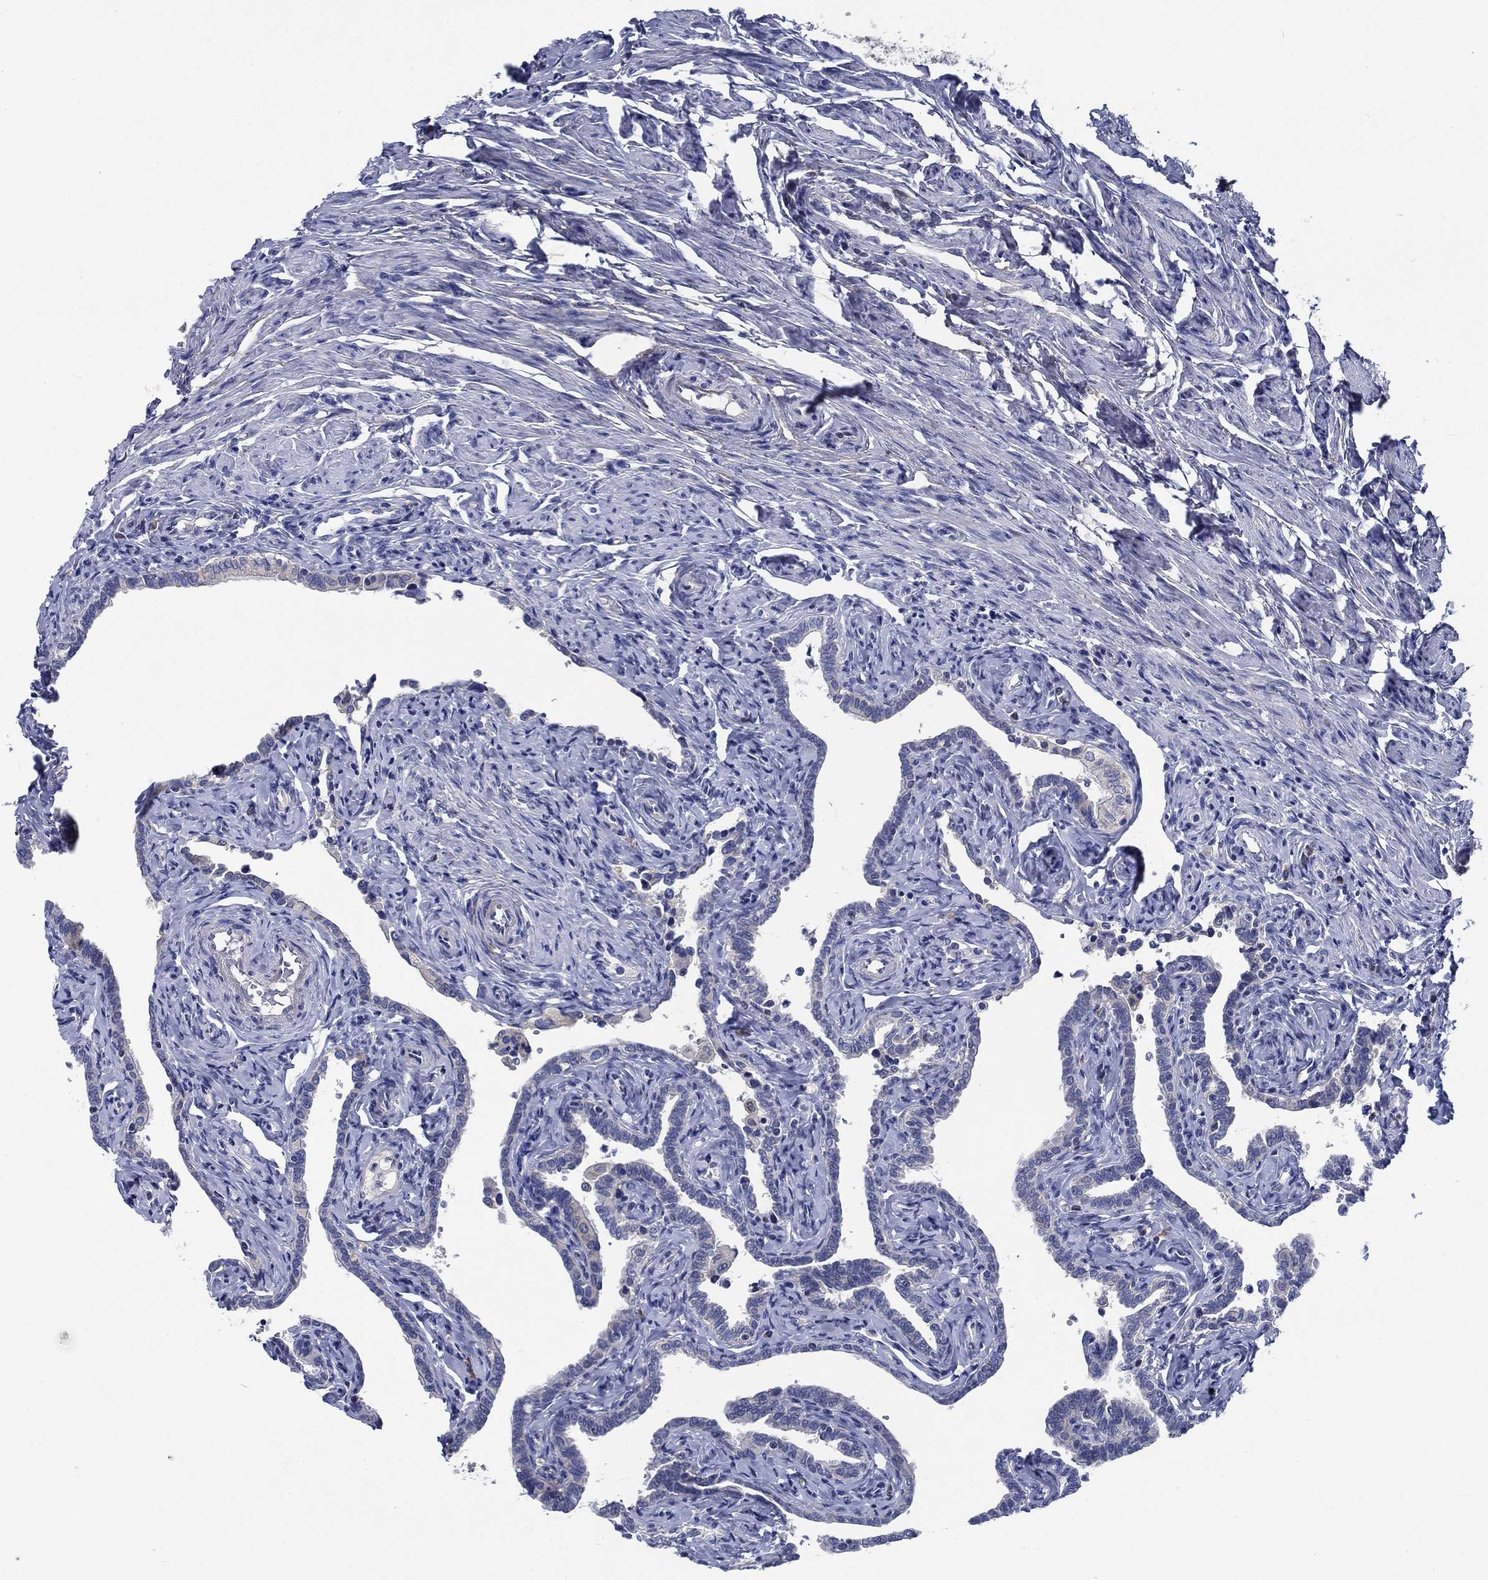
{"staining": {"intensity": "negative", "quantity": "none", "location": "none"}, "tissue": "fallopian tube", "cell_type": "Glandular cells", "image_type": "normal", "snomed": [{"axis": "morphology", "description": "Normal tissue, NOS"}, {"axis": "topography", "description": "Fallopian tube"}, {"axis": "topography", "description": "Ovary"}], "caption": "The IHC histopathology image has no significant positivity in glandular cells of fallopian tube. (Brightfield microscopy of DAB (3,3'-diaminobenzidine) immunohistochemistry at high magnification).", "gene": "MMP24", "patient": {"sex": "female", "age": 54}}